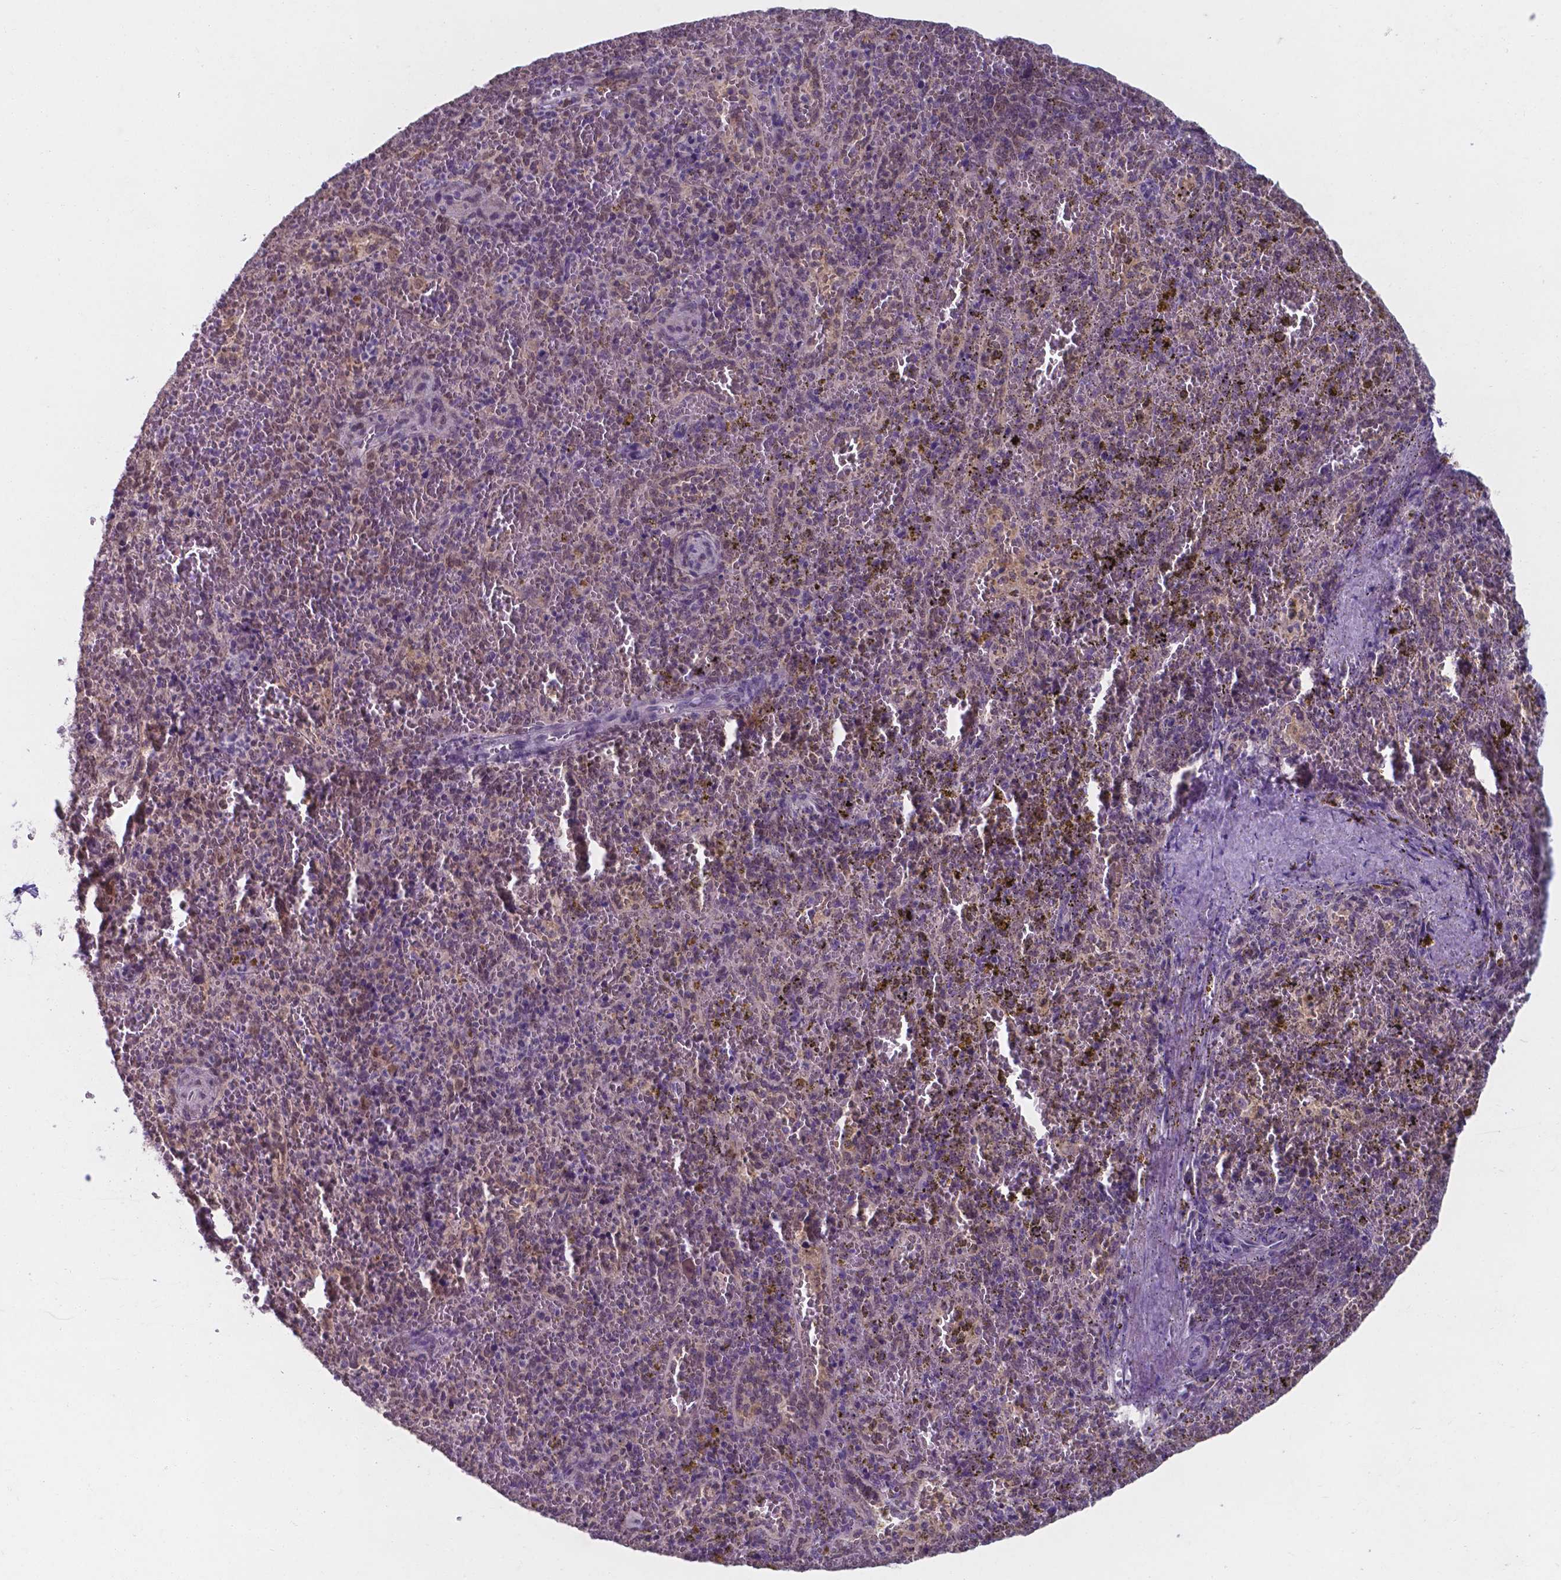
{"staining": {"intensity": "negative", "quantity": "none", "location": "none"}, "tissue": "spleen", "cell_type": "Cells in red pulp", "image_type": "normal", "snomed": [{"axis": "morphology", "description": "Normal tissue, NOS"}, {"axis": "topography", "description": "Spleen"}], "caption": "DAB (3,3'-diaminobenzidine) immunohistochemical staining of benign spleen exhibits no significant expression in cells in red pulp.", "gene": "UBE2E2", "patient": {"sex": "female", "age": 50}}